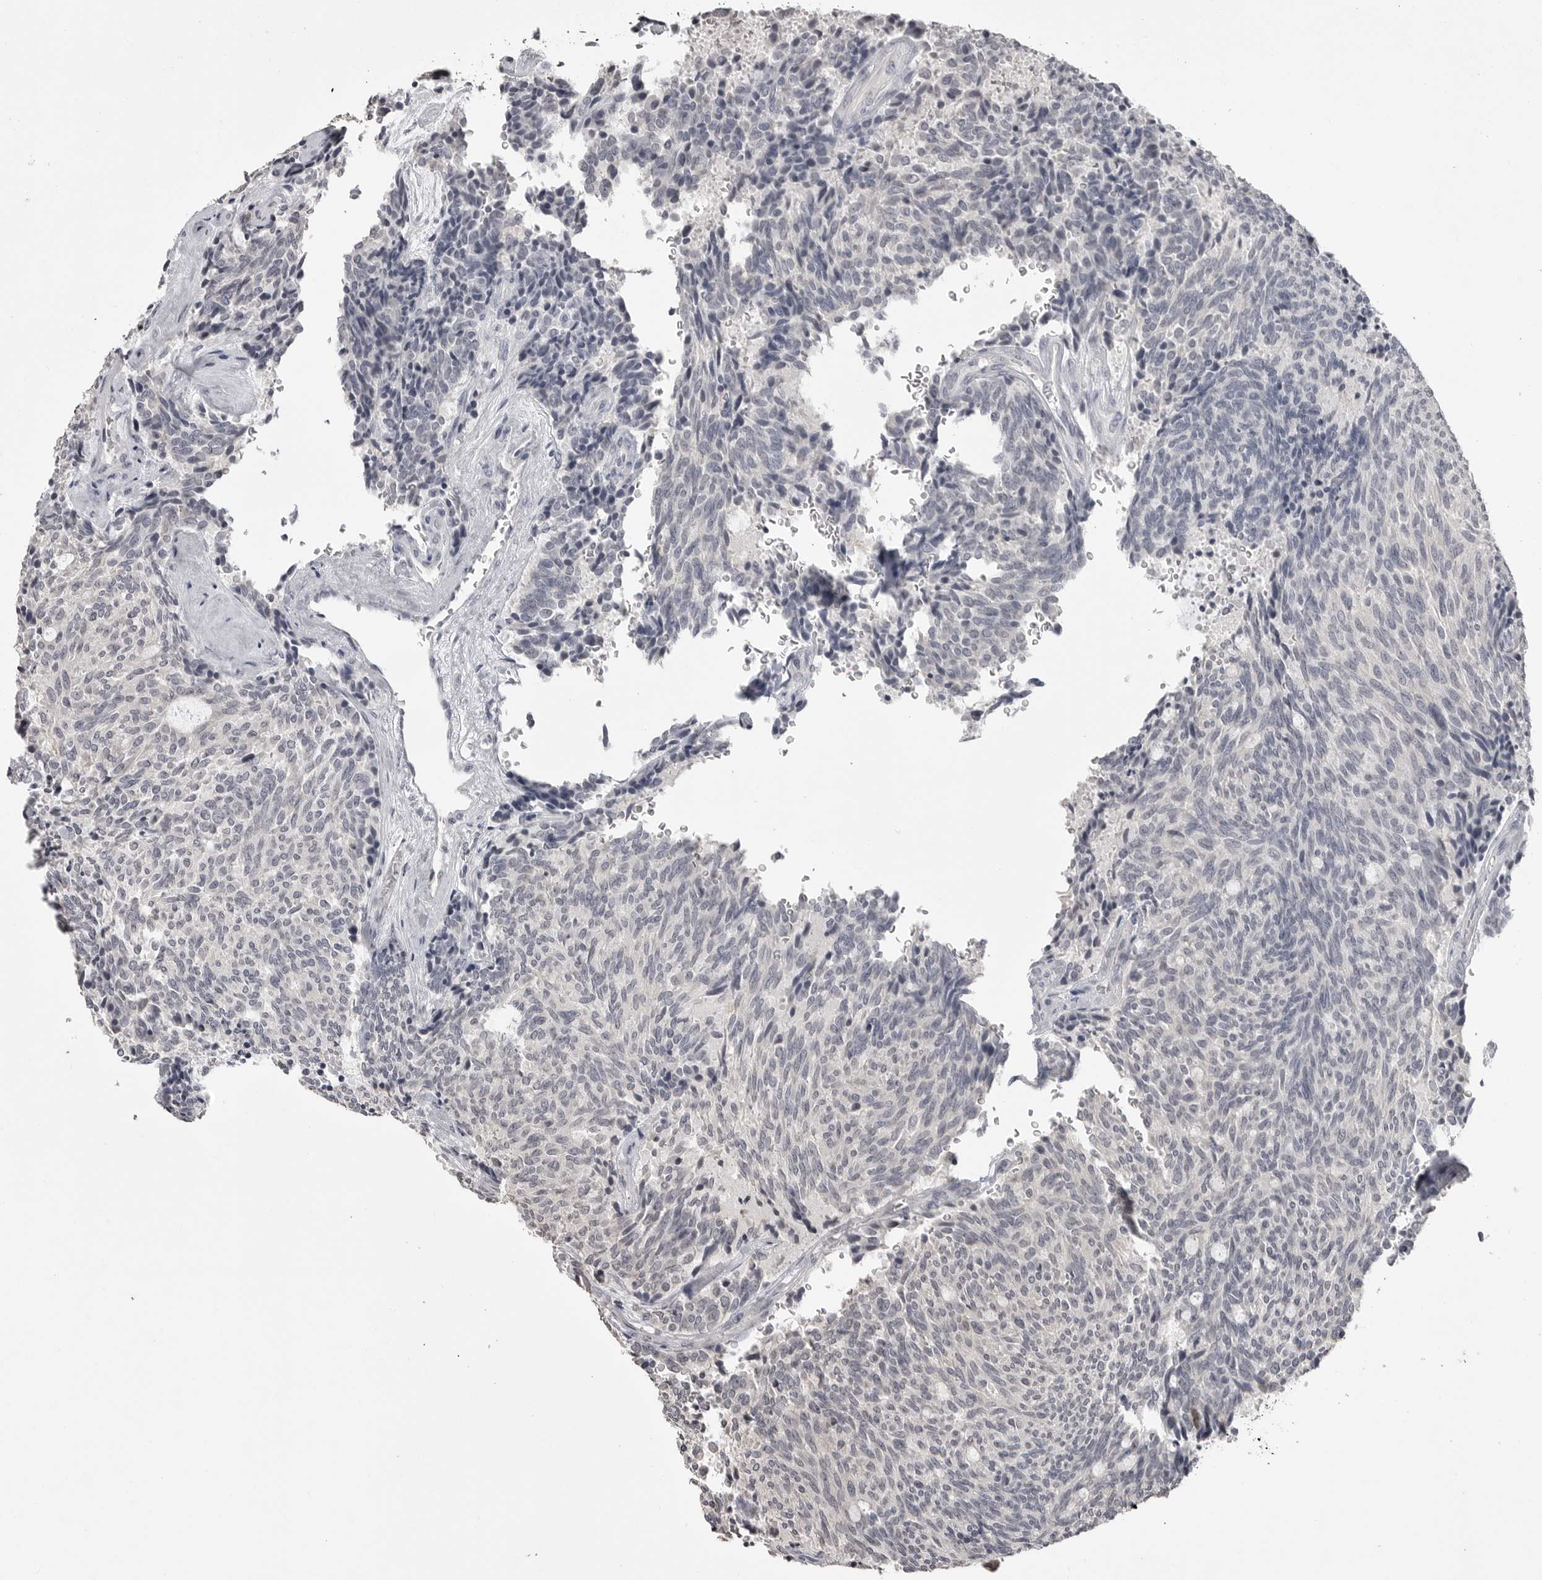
{"staining": {"intensity": "negative", "quantity": "none", "location": "none"}, "tissue": "carcinoid", "cell_type": "Tumor cells", "image_type": "cancer", "snomed": [{"axis": "morphology", "description": "Carcinoid, malignant, NOS"}, {"axis": "topography", "description": "Pancreas"}], "caption": "This image is of carcinoid (malignant) stained with immunohistochemistry (IHC) to label a protein in brown with the nuclei are counter-stained blue. There is no positivity in tumor cells.", "gene": "GPN2", "patient": {"sex": "female", "age": 54}}